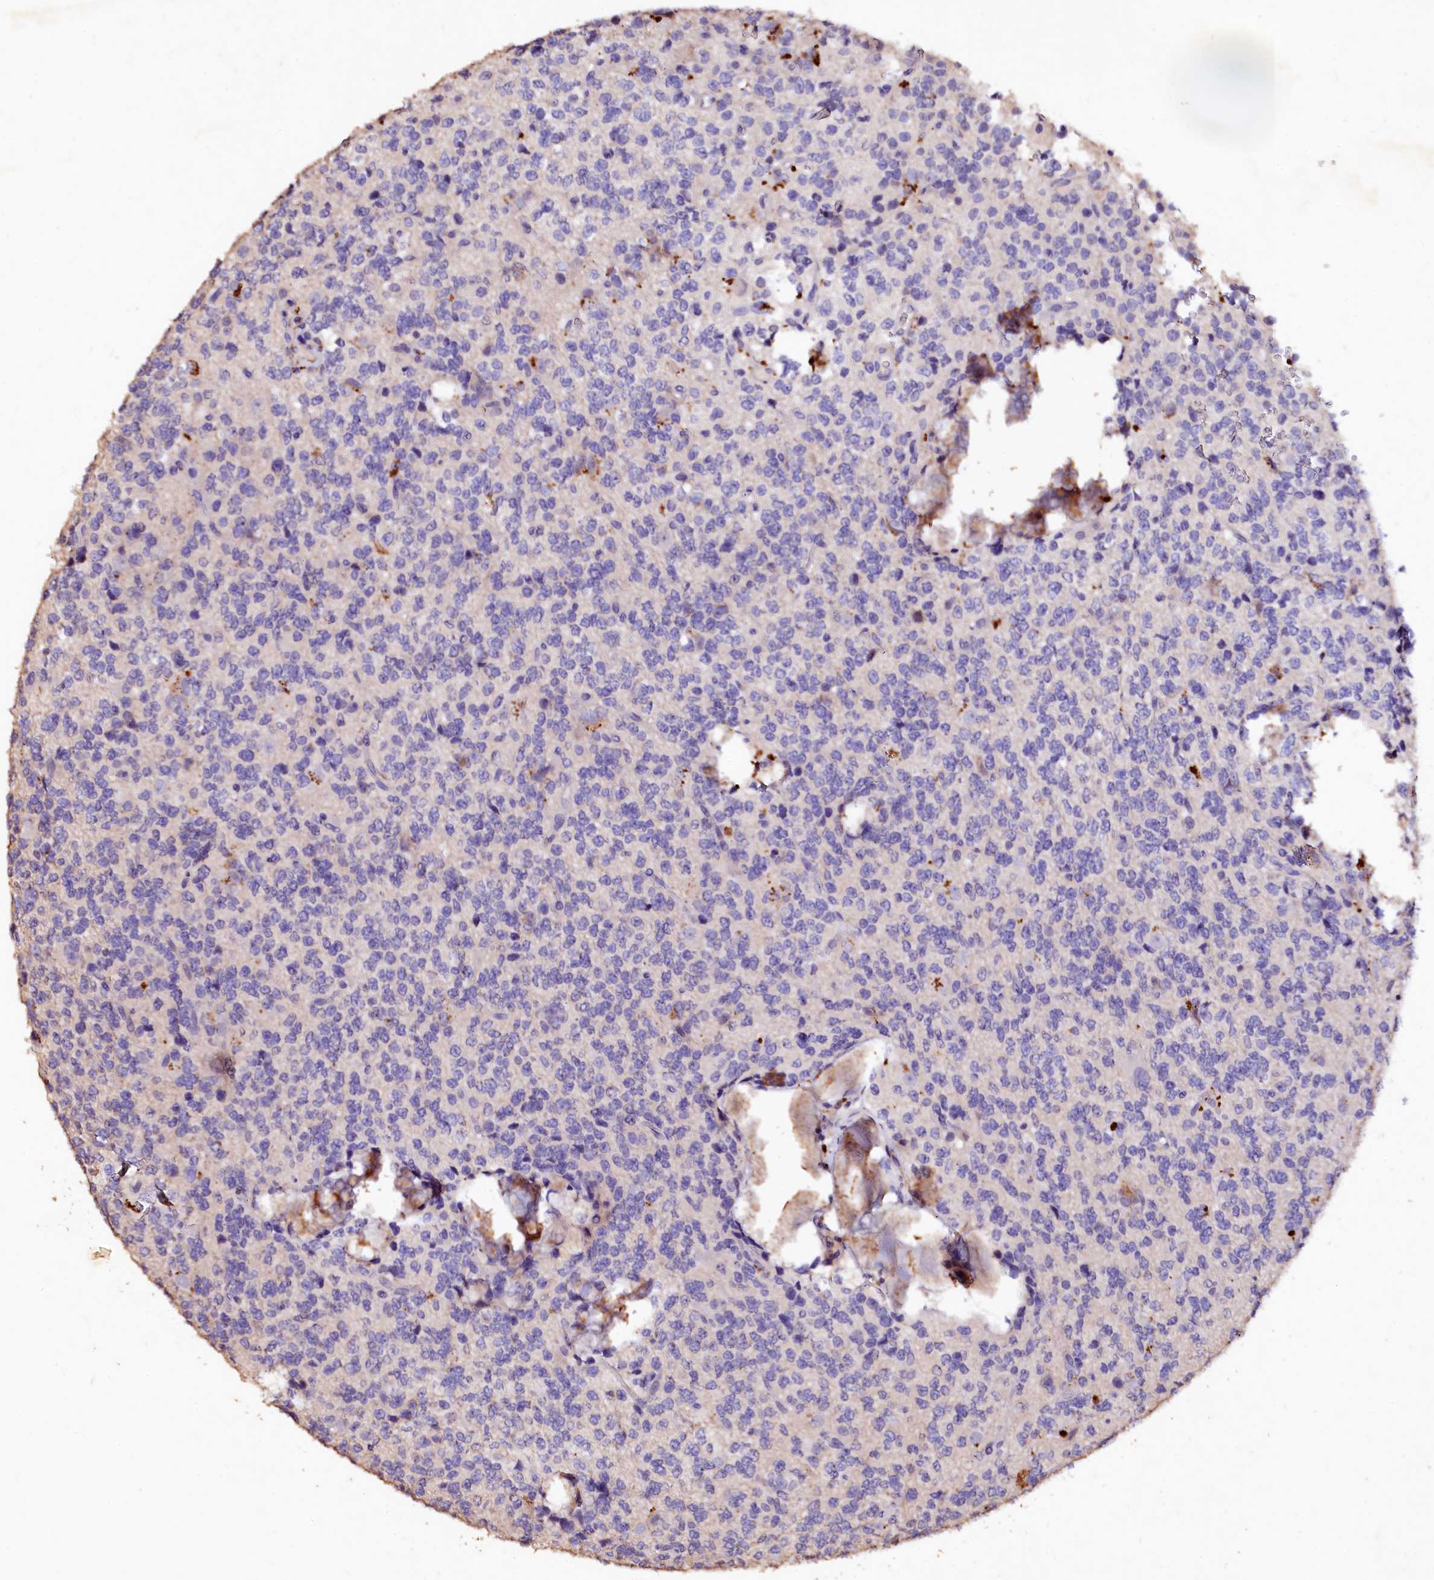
{"staining": {"intensity": "negative", "quantity": "none", "location": "none"}, "tissue": "glioma", "cell_type": "Tumor cells", "image_type": "cancer", "snomed": [{"axis": "morphology", "description": "Glioma, malignant, High grade"}, {"axis": "topography", "description": "Brain"}], "caption": "This is an IHC micrograph of human glioma. There is no positivity in tumor cells.", "gene": "VPS36", "patient": {"sex": "female", "age": 62}}